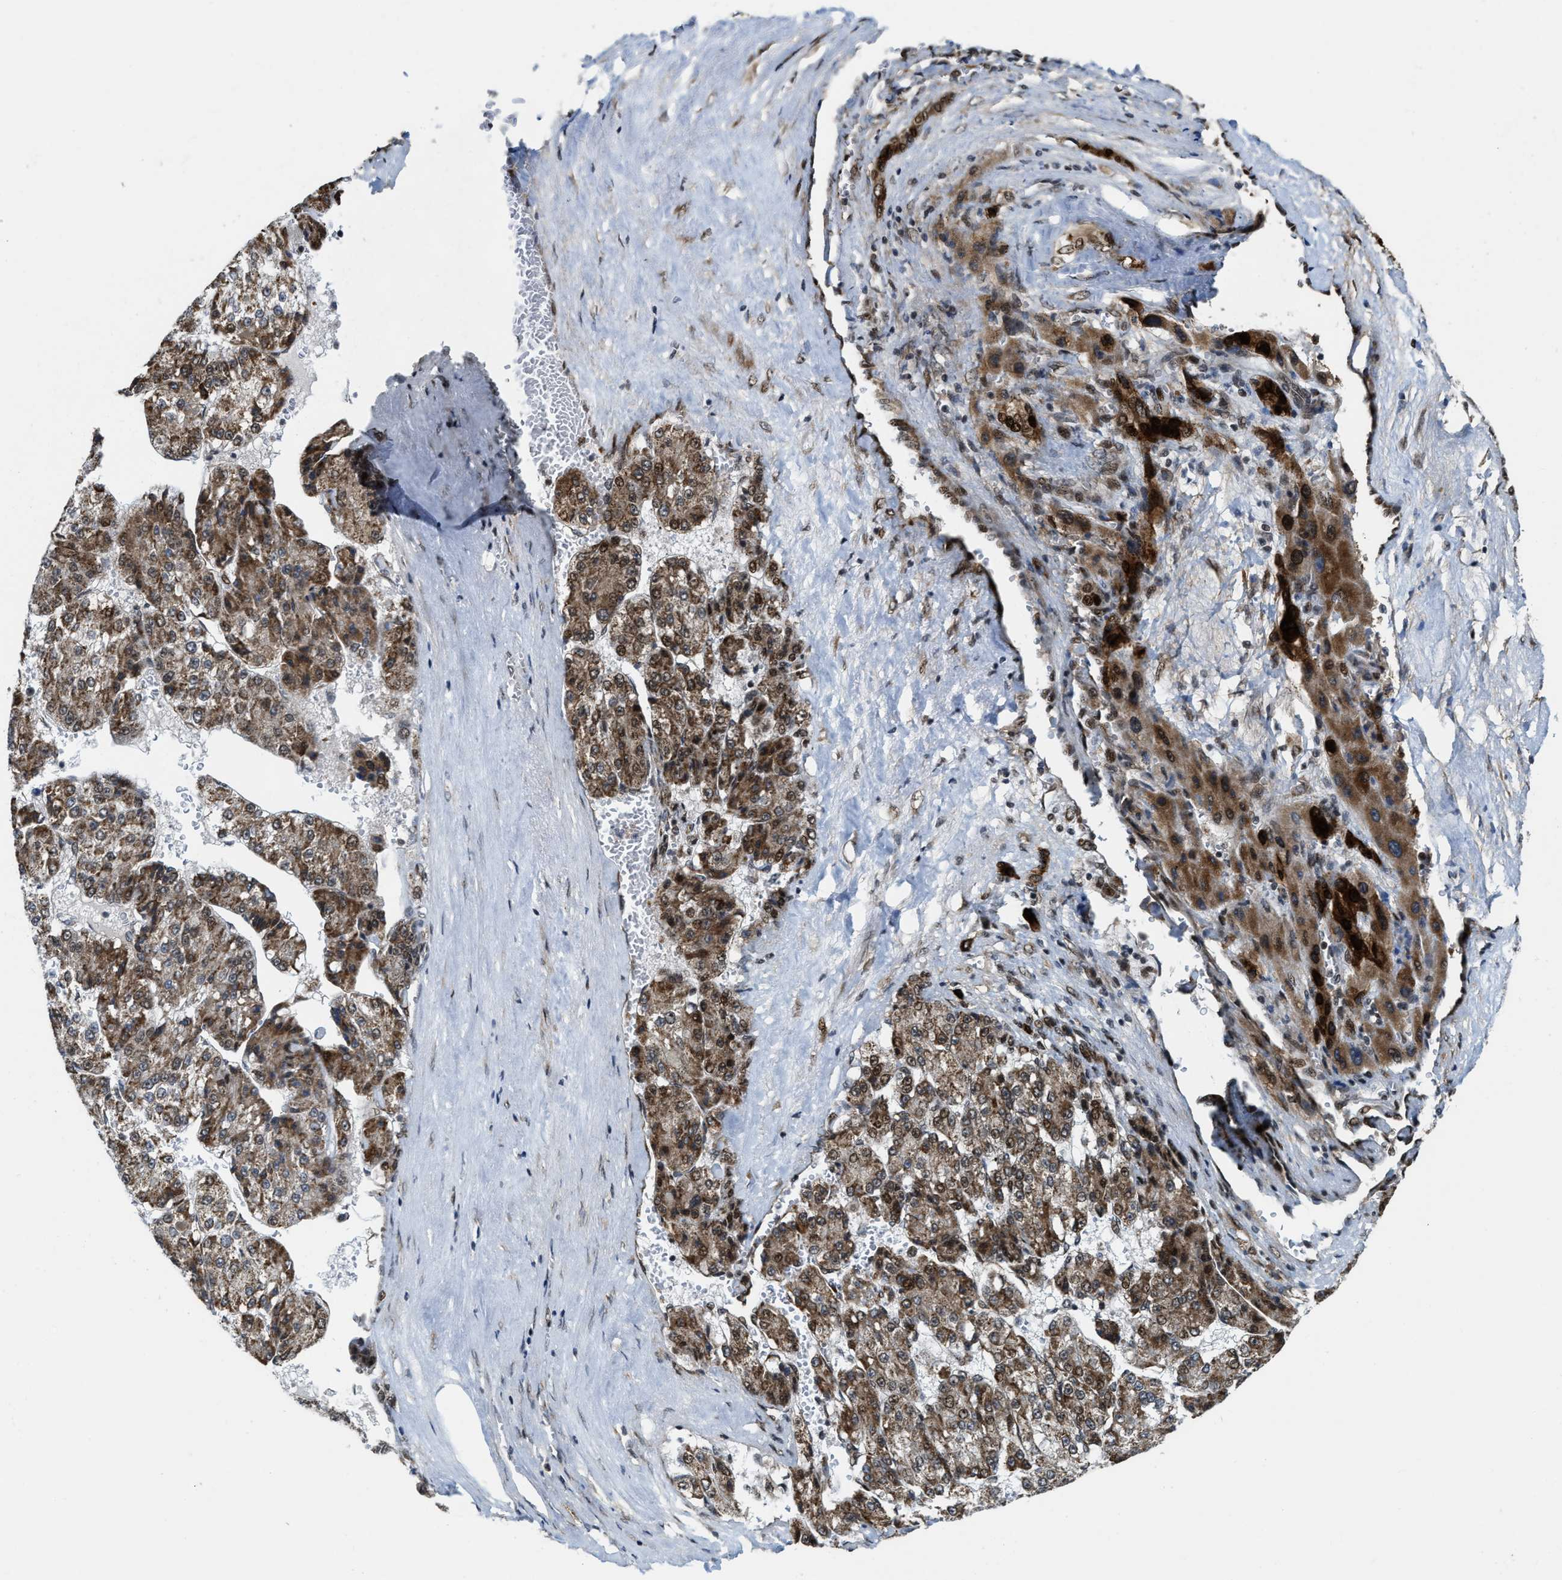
{"staining": {"intensity": "moderate", "quantity": ">75%", "location": "cytoplasmic/membranous"}, "tissue": "liver cancer", "cell_type": "Tumor cells", "image_type": "cancer", "snomed": [{"axis": "morphology", "description": "Carcinoma, Hepatocellular, NOS"}, {"axis": "topography", "description": "Liver"}], "caption": "A micrograph of human liver cancer stained for a protein demonstrates moderate cytoplasmic/membranous brown staining in tumor cells.", "gene": "ZNF250", "patient": {"sex": "female", "age": 73}}